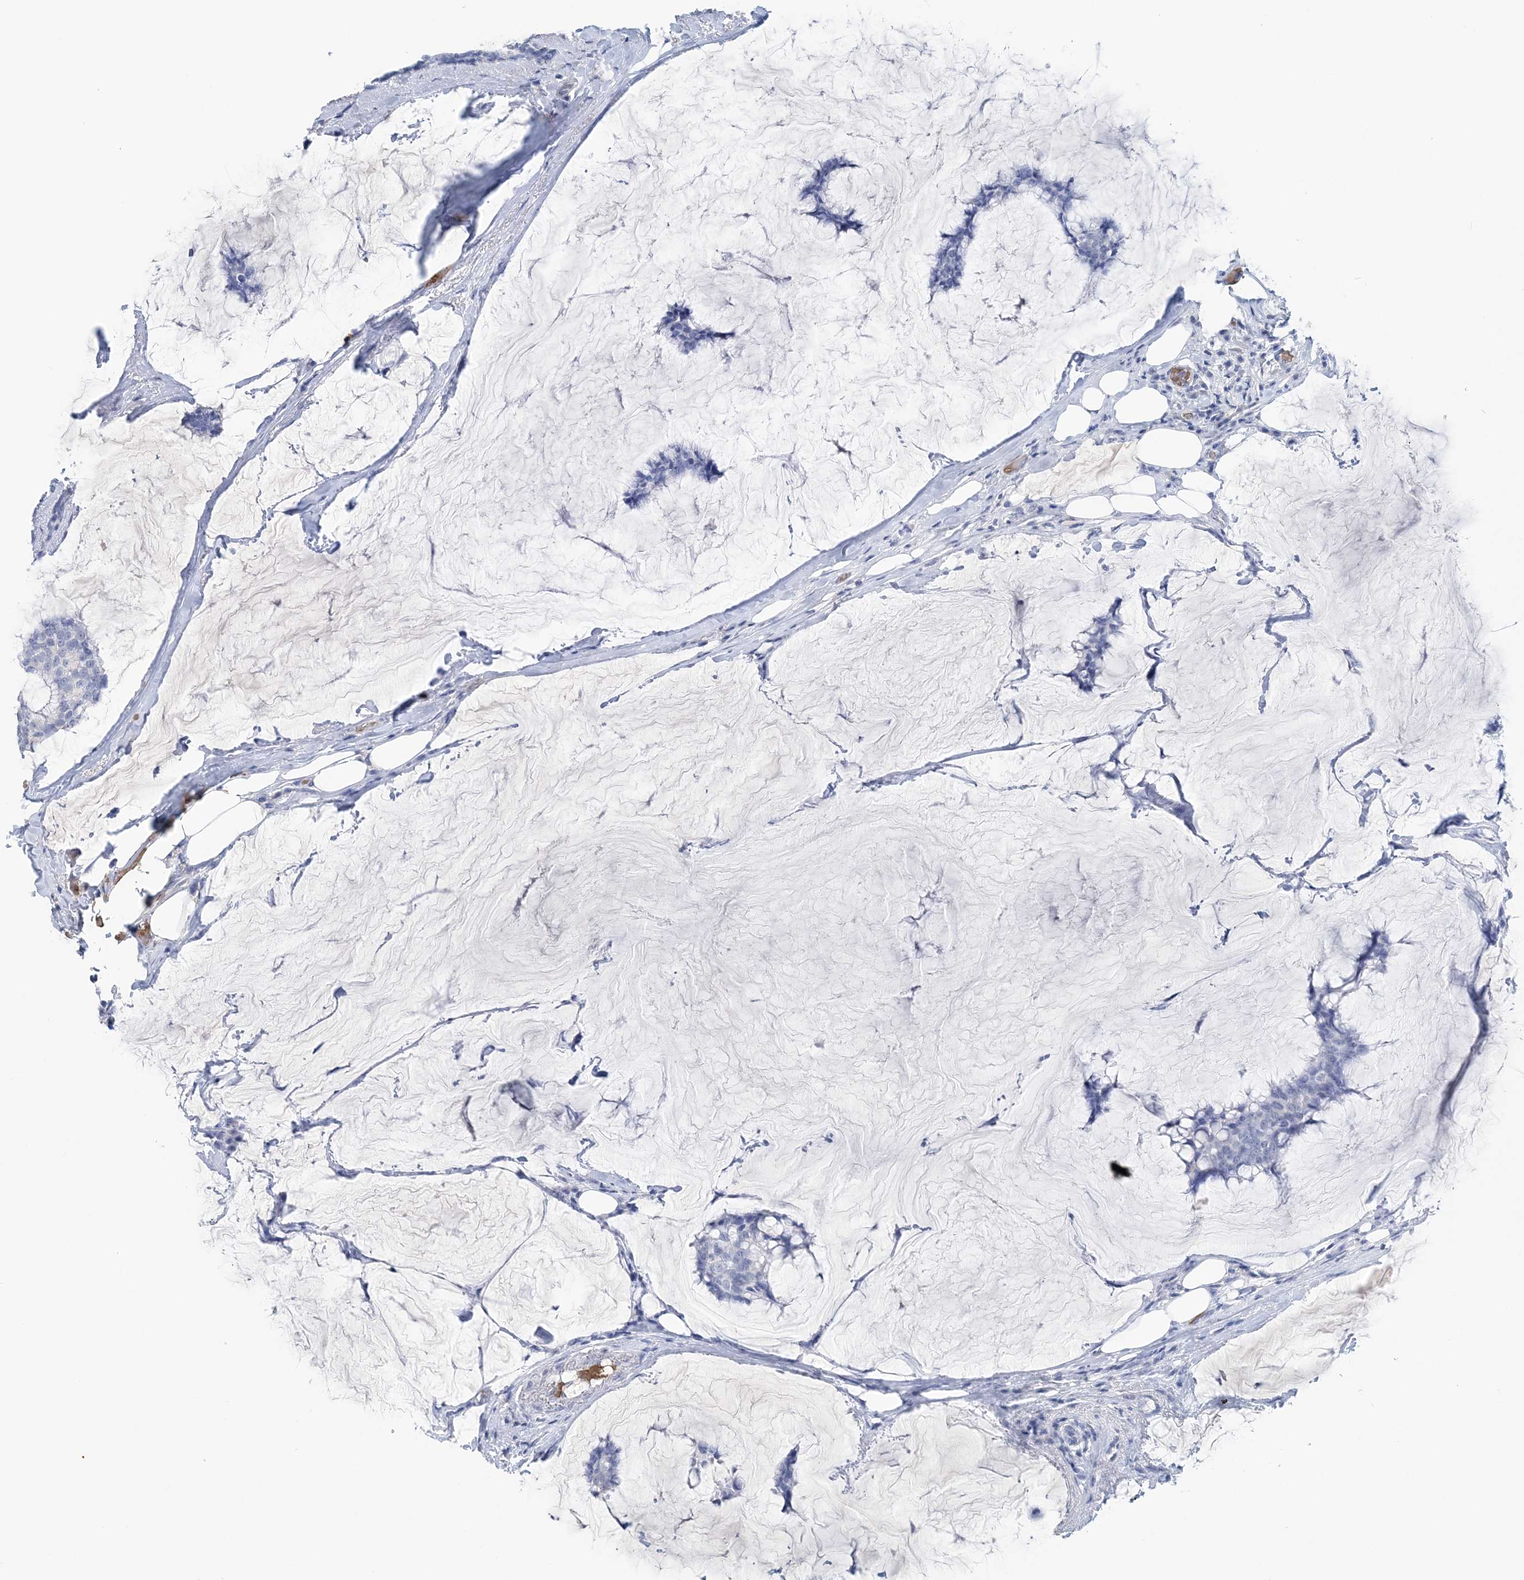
{"staining": {"intensity": "negative", "quantity": "none", "location": "none"}, "tissue": "breast cancer", "cell_type": "Tumor cells", "image_type": "cancer", "snomed": [{"axis": "morphology", "description": "Duct carcinoma"}, {"axis": "topography", "description": "Breast"}], "caption": "Immunohistochemical staining of human breast cancer demonstrates no significant staining in tumor cells.", "gene": "HBD", "patient": {"sex": "female", "age": 93}}